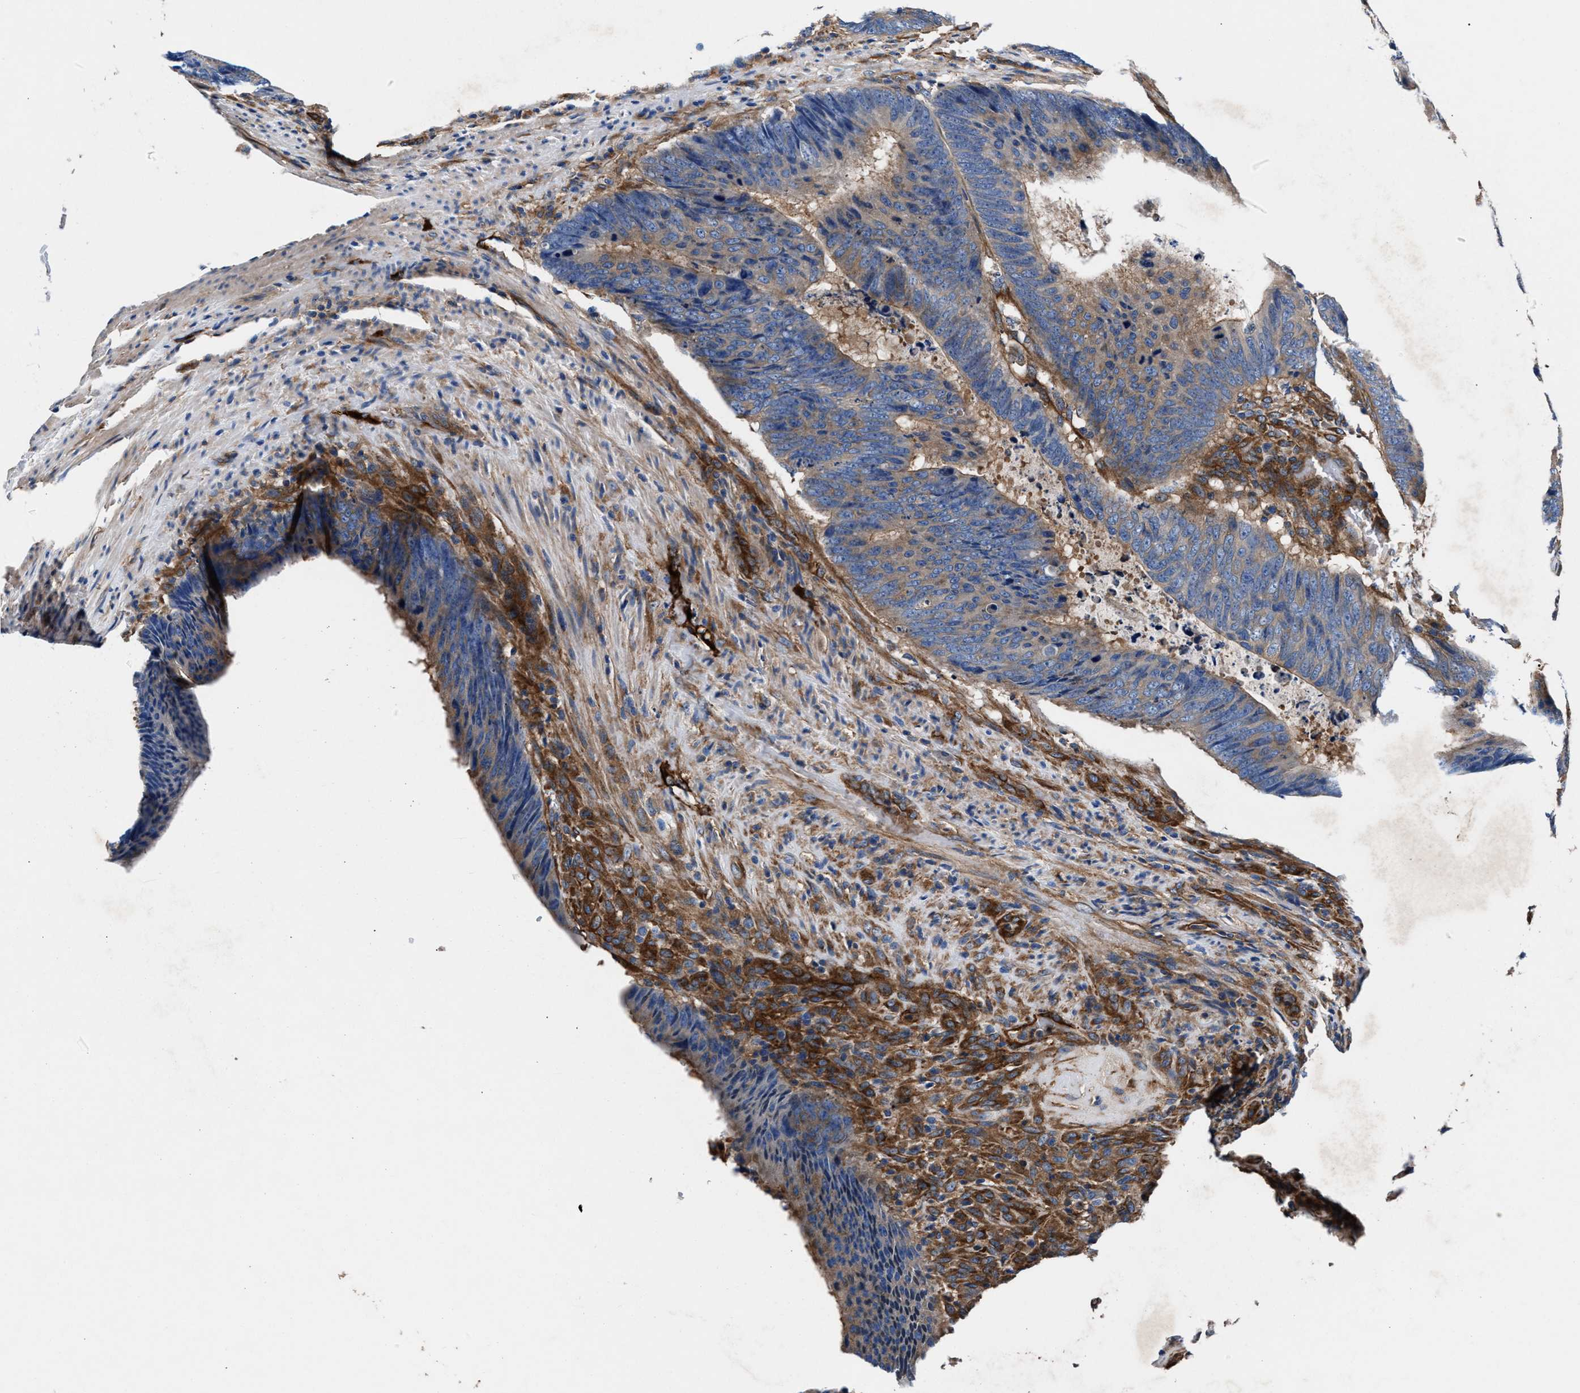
{"staining": {"intensity": "moderate", "quantity": "<25%", "location": "cytoplasmic/membranous"}, "tissue": "colorectal cancer", "cell_type": "Tumor cells", "image_type": "cancer", "snomed": [{"axis": "morphology", "description": "Adenocarcinoma, NOS"}, {"axis": "topography", "description": "Colon"}], "caption": "Colorectal adenocarcinoma was stained to show a protein in brown. There is low levels of moderate cytoplasmic/membranous staining in about <25% of tumor cells.", "gene": "SH3GL1", "patient": {"sex": "male", "age": 56}}